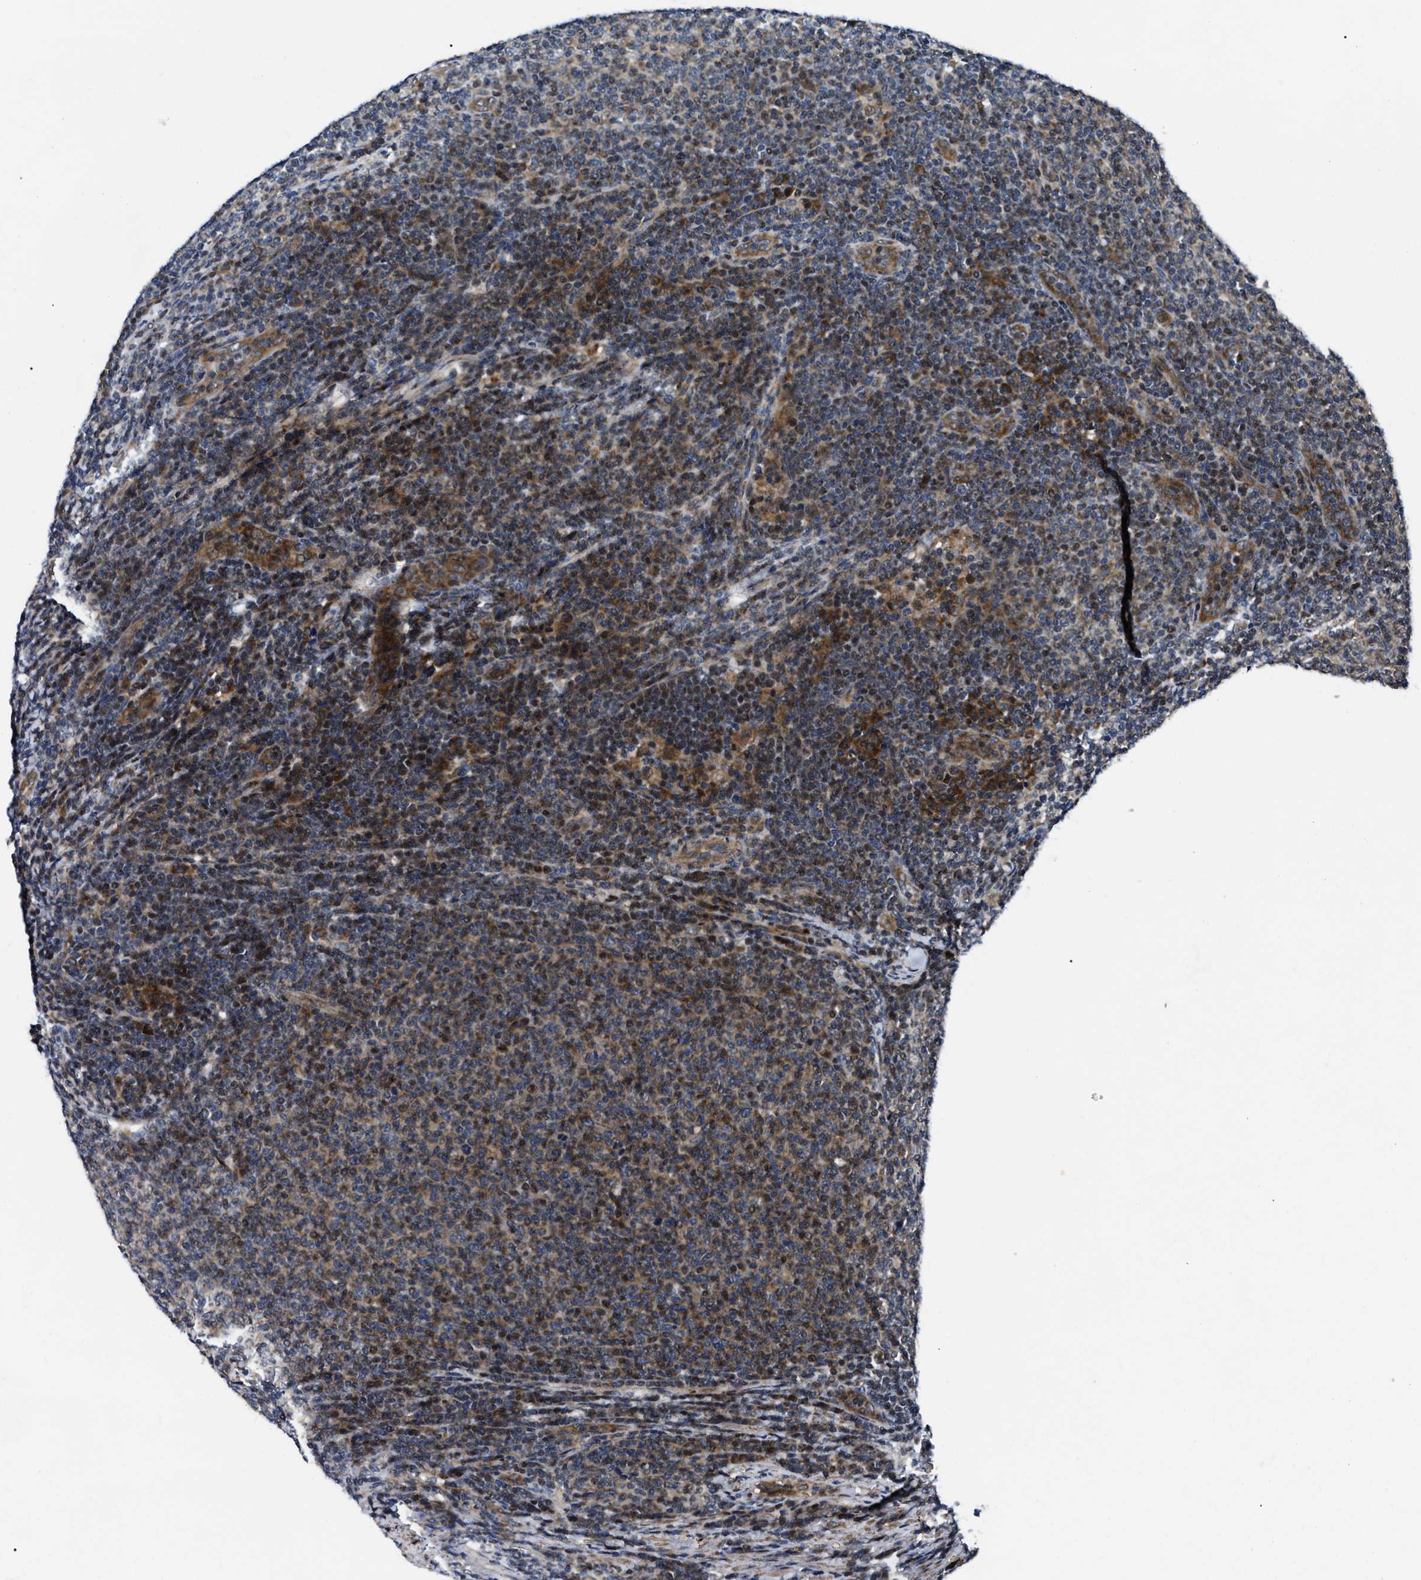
{"staining": {"intensity": "moderate", "quantity": ">75%", "location": "cytoplasmic/membranous"}, "tissue": "lymphoma", "cell_type": "Tumor cells", "image_type": "cancer", "snomed": [{"axis": "morphology", "description": "Malignant lymphoma, non-Hodgkin's type, Low grade"}, {"axis": "topography", "description": "Lymph node"}], "caption": "Immunohistochemical staining of lymphoma shows moderate cytoplasmic/membranous protein positivity in approximately >75% of tumor cells.", "gene": "PPWD1", "patient": {"sex": "male", "age": 66}}